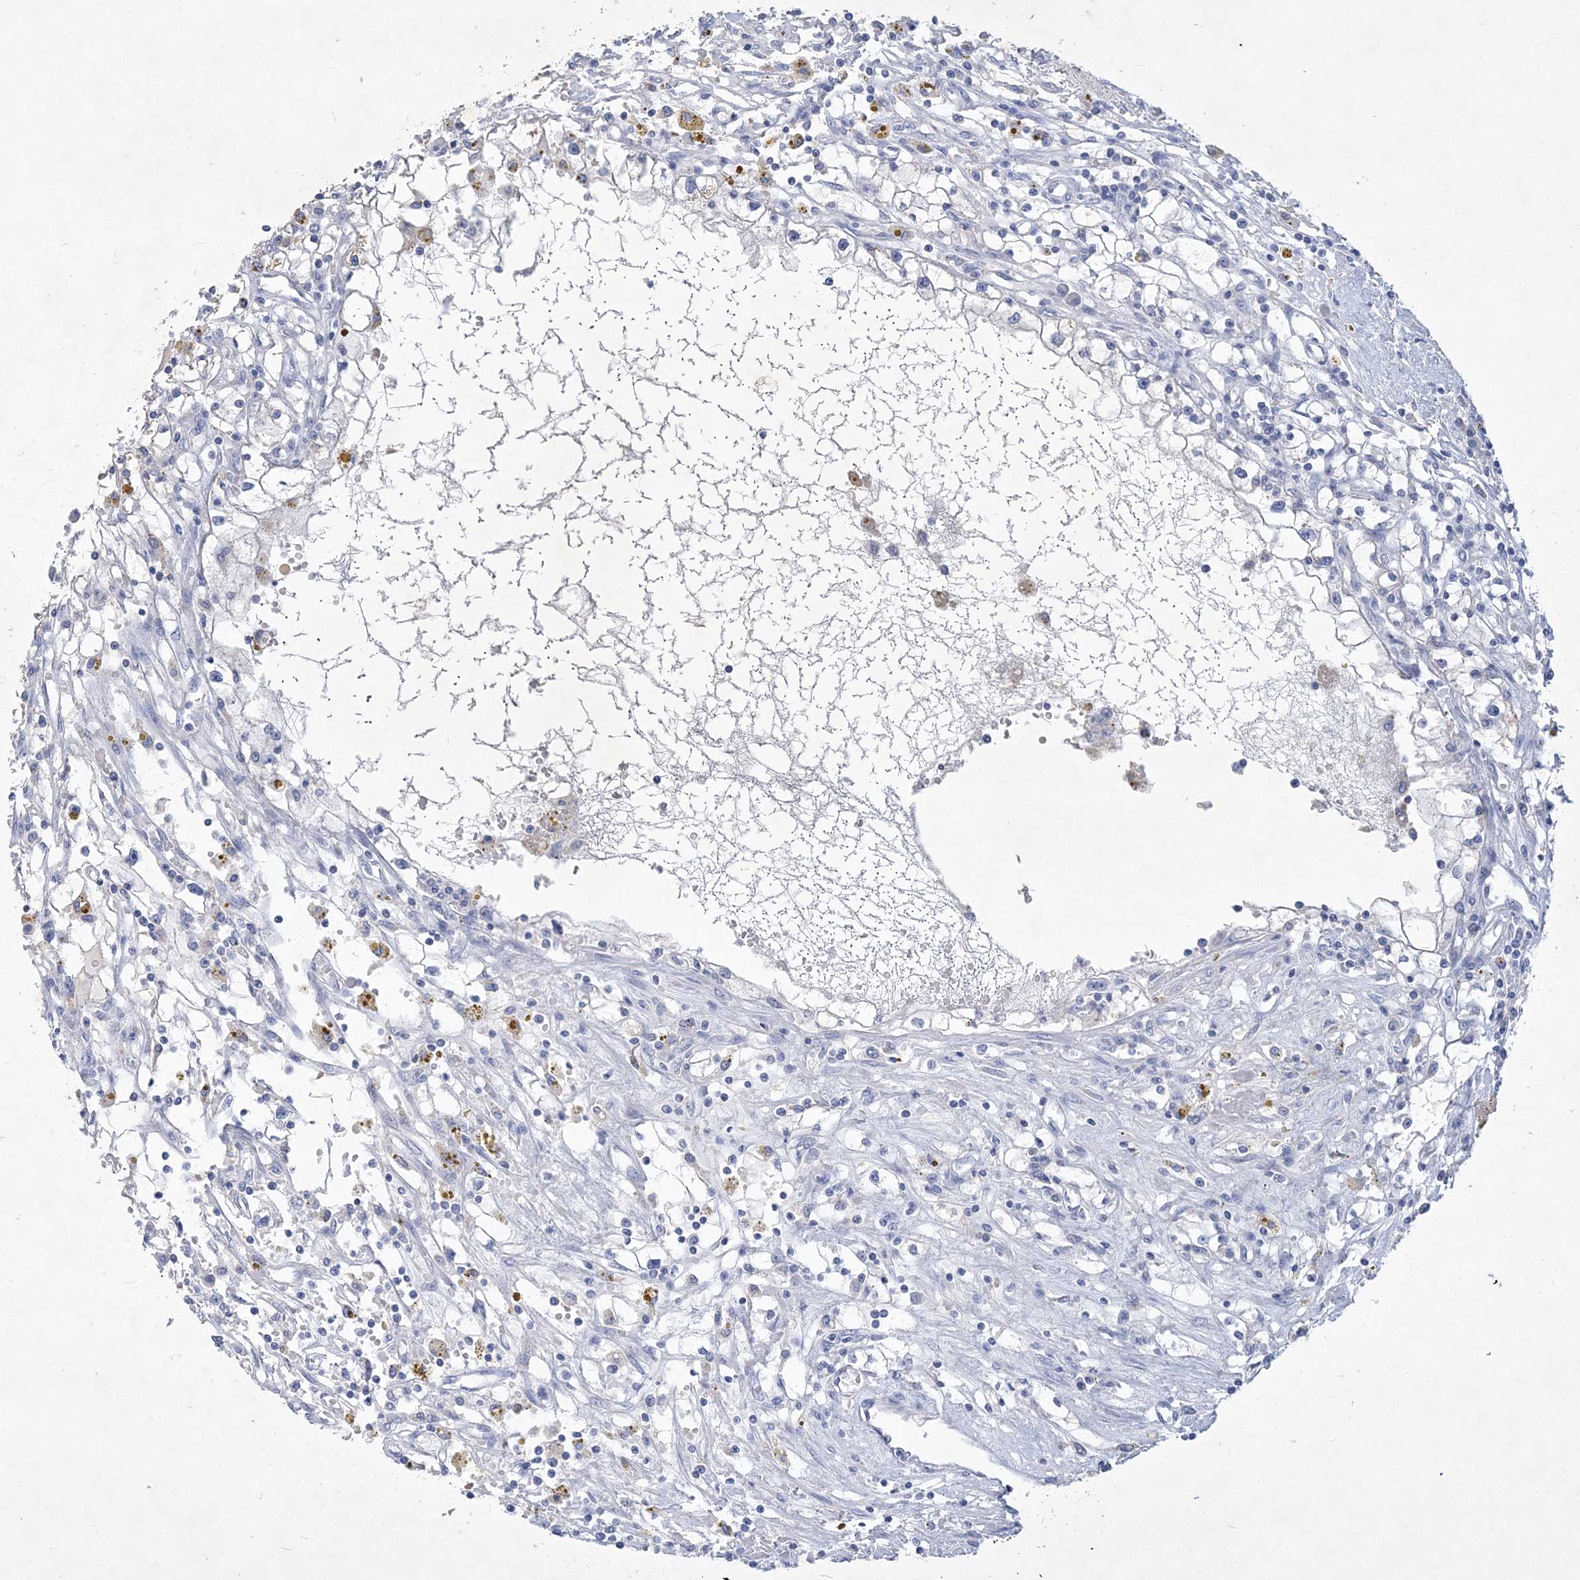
{"staining": {"intensity": "negative", "quantity": "none", "location": "none"}, "tissue": "renal cancer", "cell_type": "Tumor cells", "image_type": "cancer", "snomed": [{"axis": "morphology", "description": "Adenocarcinoma, NOS"}, {"axis": "topography", "description": "Kidney"}], "caption": "DAB immunohistochemical staining of human adenocarcinoma (renal) displays no significant expression in tumor cells. The staining was performed using DAB (3,3'-diaminobenzidine) to visualize the protein expression in brown, while the nuclei were stained in blue with hematoxylin (Magnification: 20x).", "gene": "COPS8", "patient": {"sex": "male", "age": 56}}